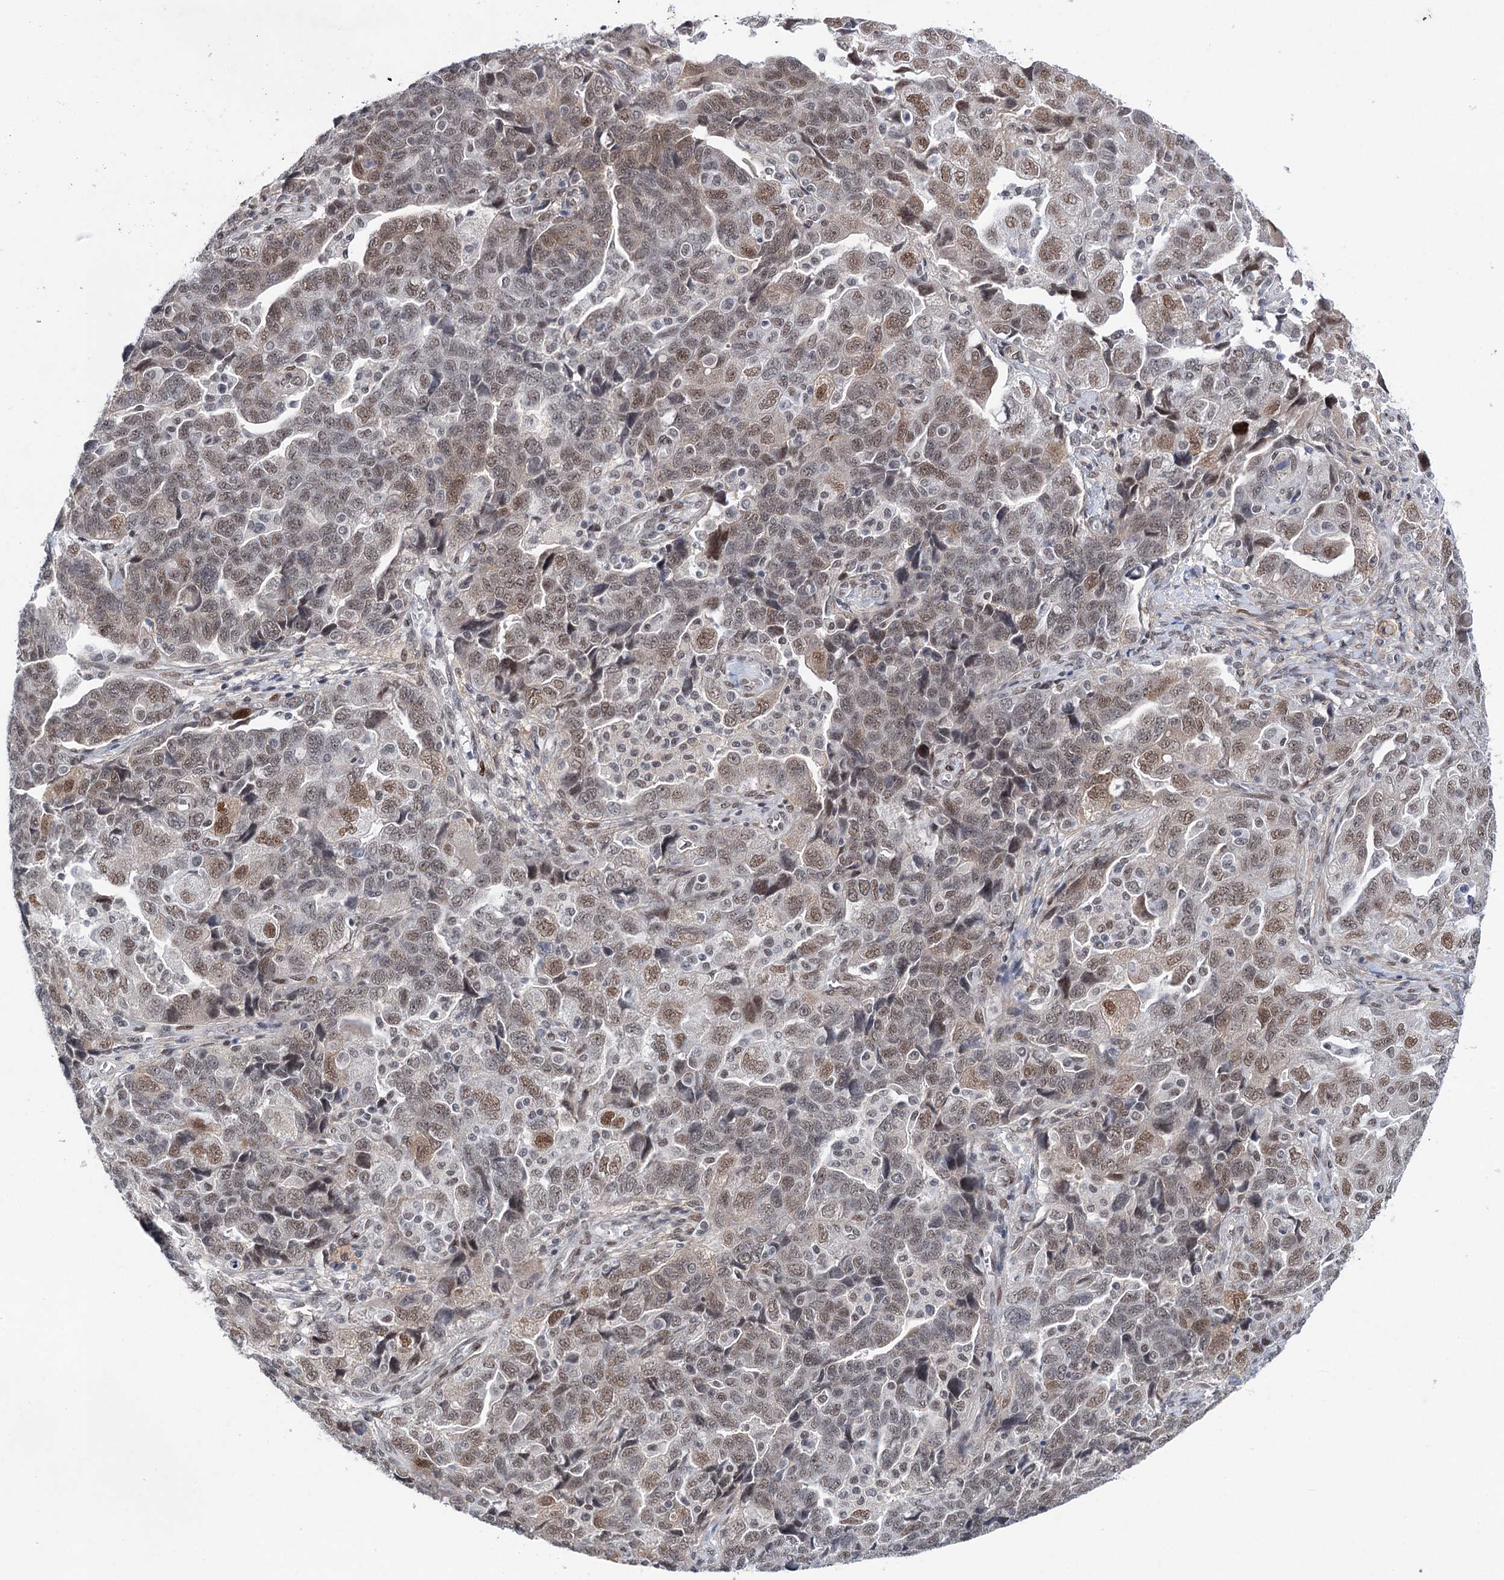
{"staining": {"intensity": "moderate", "quantity": ">75%", "location": "nuclear"}, "tissue": "ovarian cancer", "cell_type": "Tumor cells", "image_type": "cancer", "snomed": [{"axis": "morphology", "description": "Carcinoma, NOS"}, {"axis": "morphology", "description": "Cystadenocarcinoma, serous, NOS"}, {"axis": "topography", "description": "Ovary"}], "caption": "Ovarian carcinoma stained with a brown dye shows moderate nuclear positive expression in about >75% of tumor cells.", "gene": "FAM53A", "patient": {"sex": "female", "age": 69}}